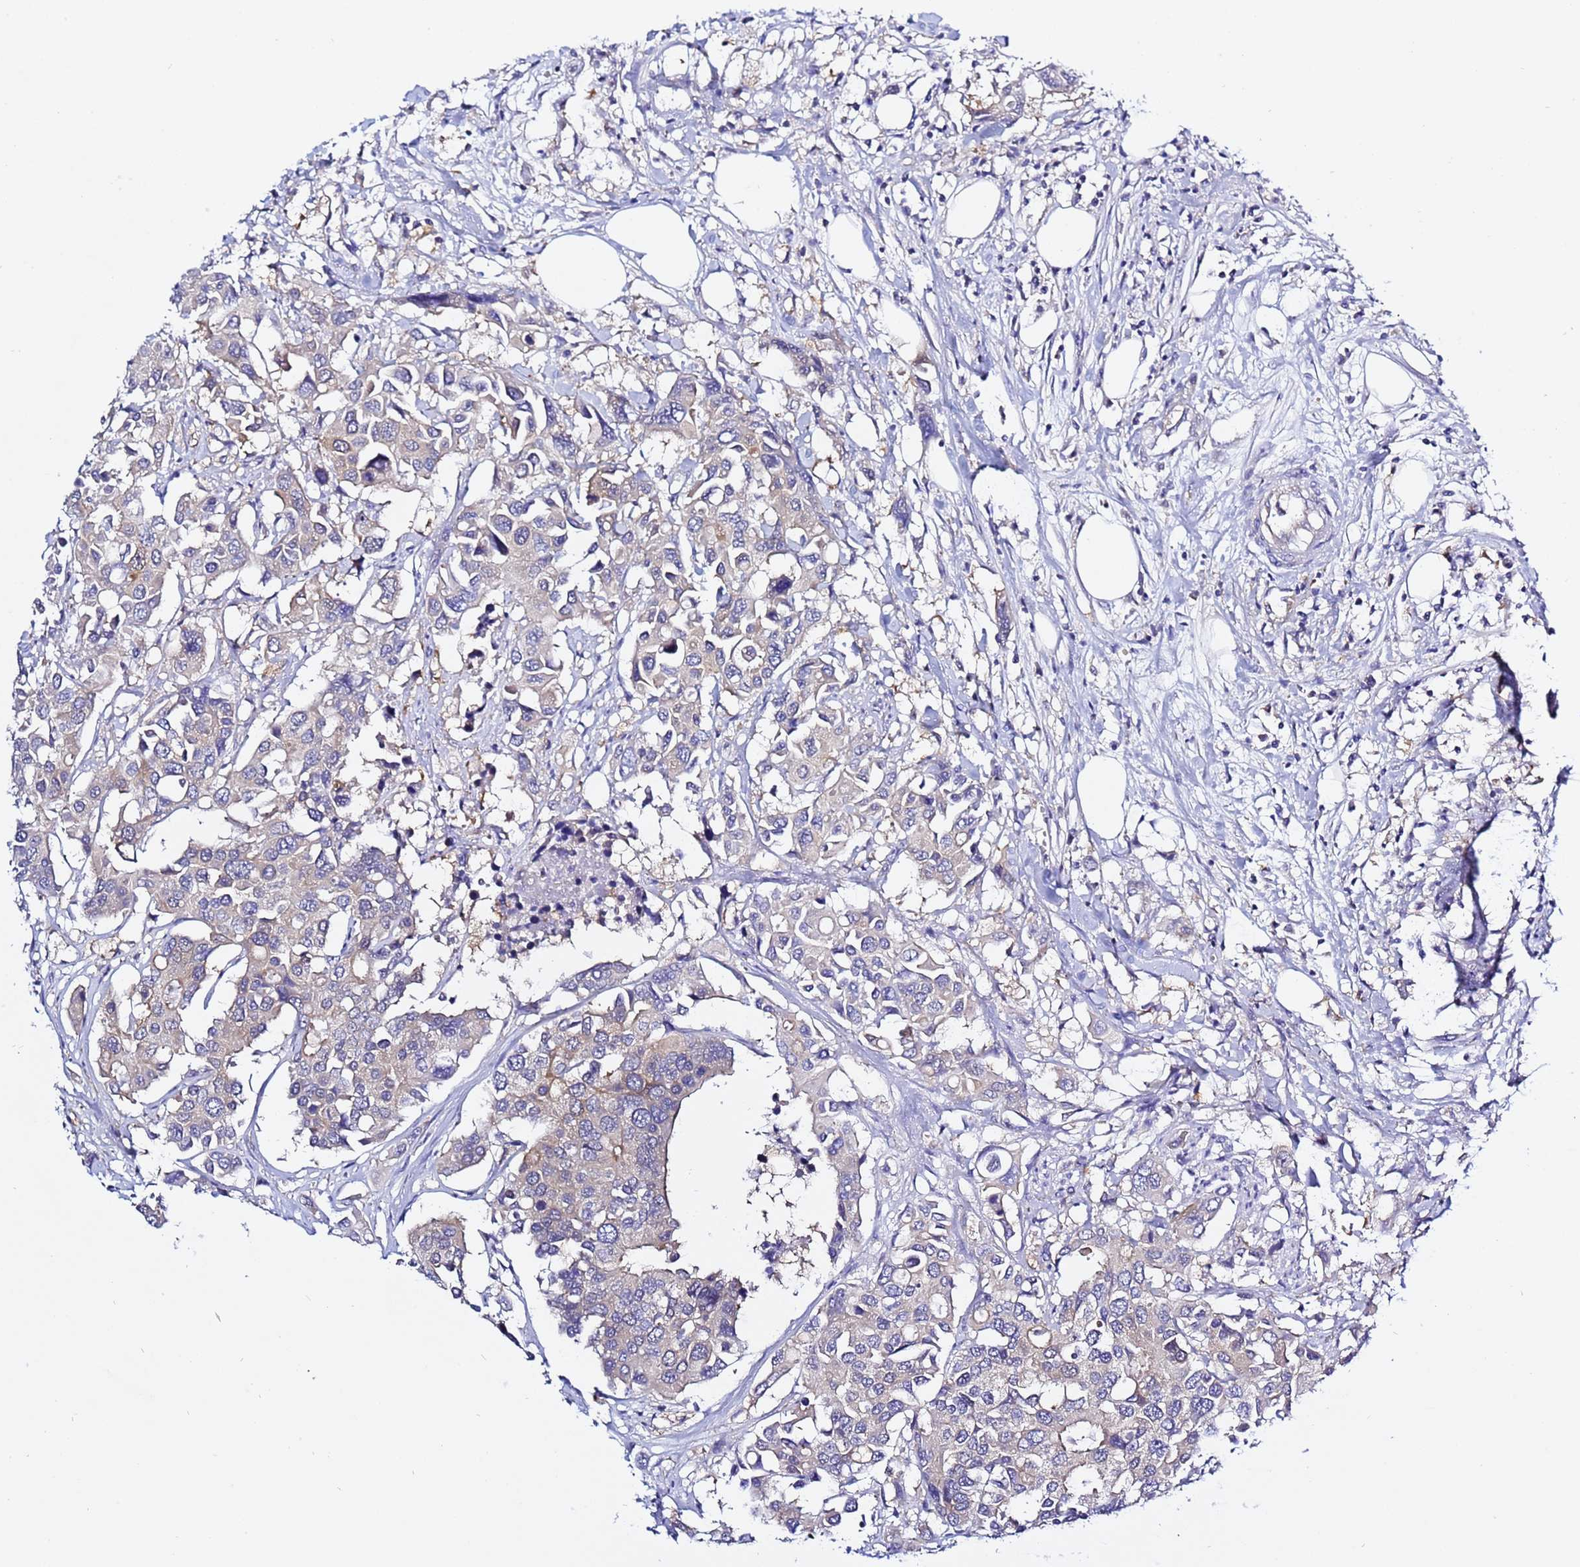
{"staining": {"intensity": "weak", "quantity": "25%-75%", "location": "cytoplasmic/membranous"}, "tissue": "colorectal cancer", "cell_type": "Tumor cells", "image_type": "cancer", "snomed": [{"axis": "morphology", "description": "Adenocarcinoma, NOS"}, {"axis": "topography", "description": "Colon"}], "caption": "A brown stain shows weak cytoplasmic/membranous staining of a protein in colorectal adenocarcinoma tumor cells. (Brightfield microscopy of DAB IHC at high magnification).", "gene": "LENG1", "patient": {"sex": "male", "age": 77}}